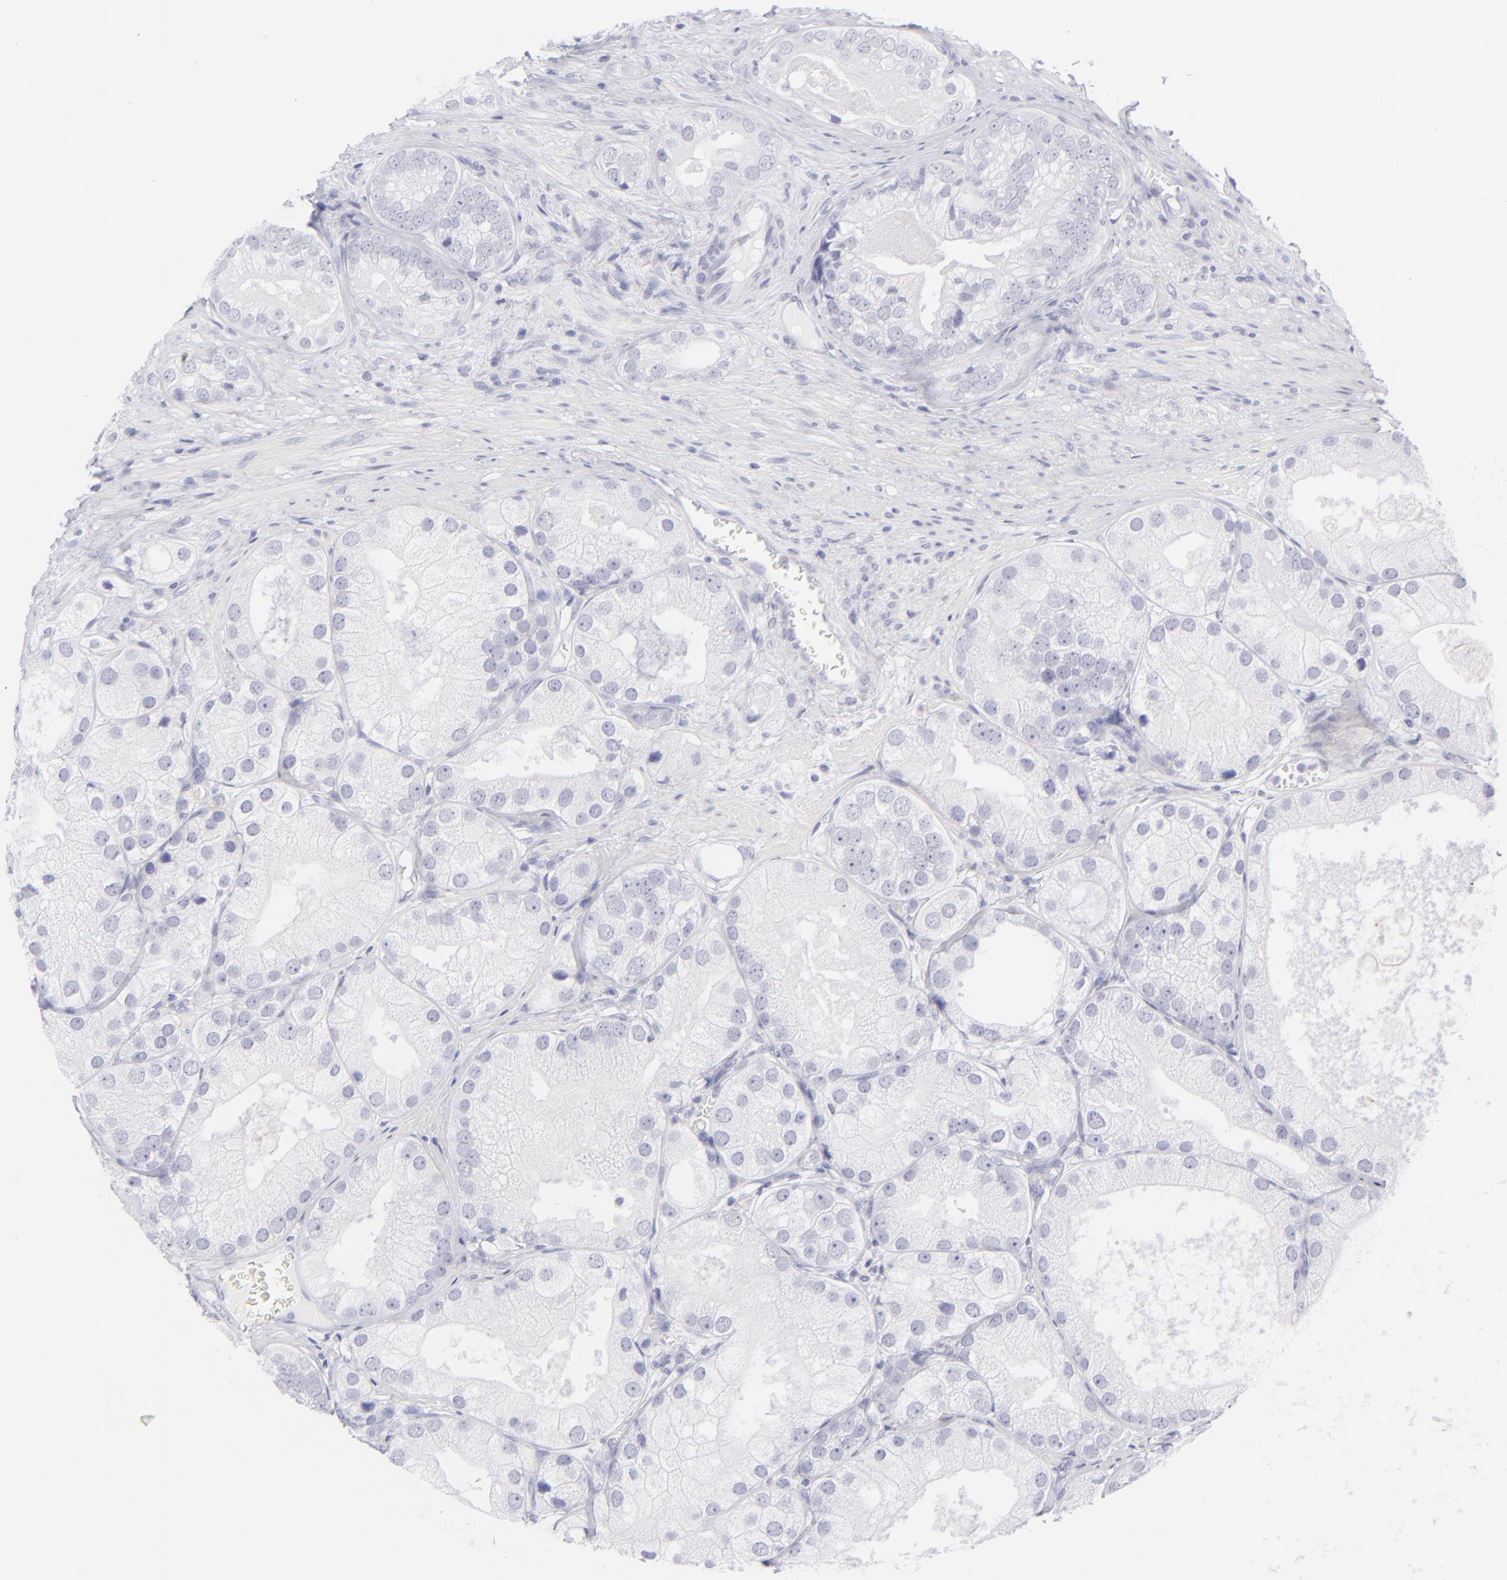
{"staining": {"intensity": "negative", "quantity": "none", "location": "none"}, "tissue": "prostate cancer", "cell_type": "Tumor cells", "image_type": "cancer", "snomed": [{"axis": "morphology", "description": "Adenocarcinoma, Low grade"}, {"axis": "topography", "description": "Prostate"}], "caption": "Immunohistochemistry photomicrograph of neoplastic tissue: human adenocarcinoma (low-grade) (prostate) stained with DAB (3,3'-diaminobenzidine) displays no significant protein staining in tumor cells.", "gene": "FCER2", "patient": {"sex": "male", "age": 69}}